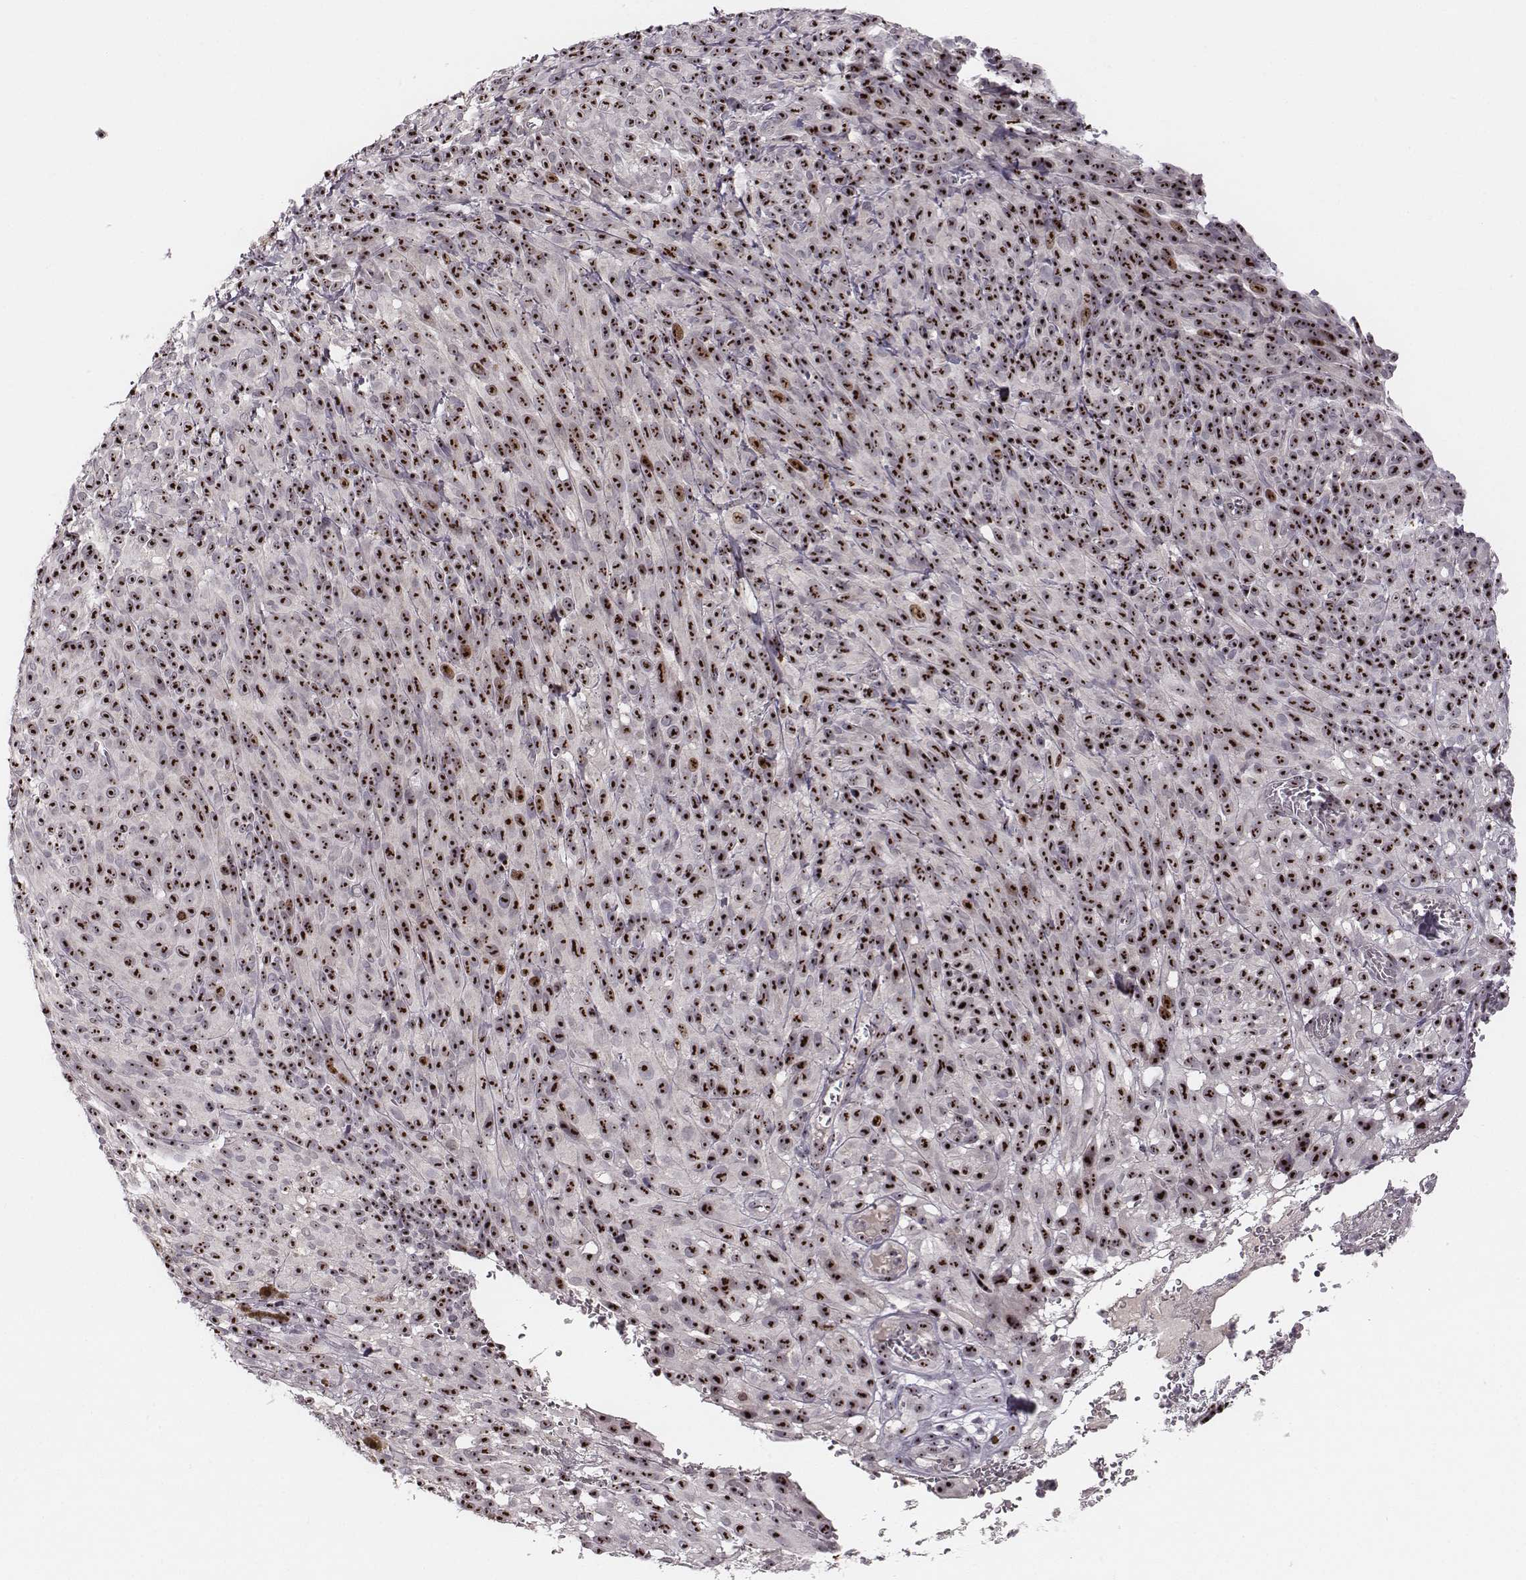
{"staining": {"intensity": "strong", "quantity": ">75%", "location": "nuclear"}, "tissue": "melanoma", "cell_type": "Tumor cells", "image_type": "cancer", "snomed": [{"axis": "morphology", "description": "Malignant melanoma, NOS"}, {"axis": "topography", "description": "Skin"}], "caption": "Strong nuclear protein expression is appreciated in about >75% of tumor cells in malignant melanoma.", "gene": "NOP56", "patient": {"sex": "male", "age": 83}}